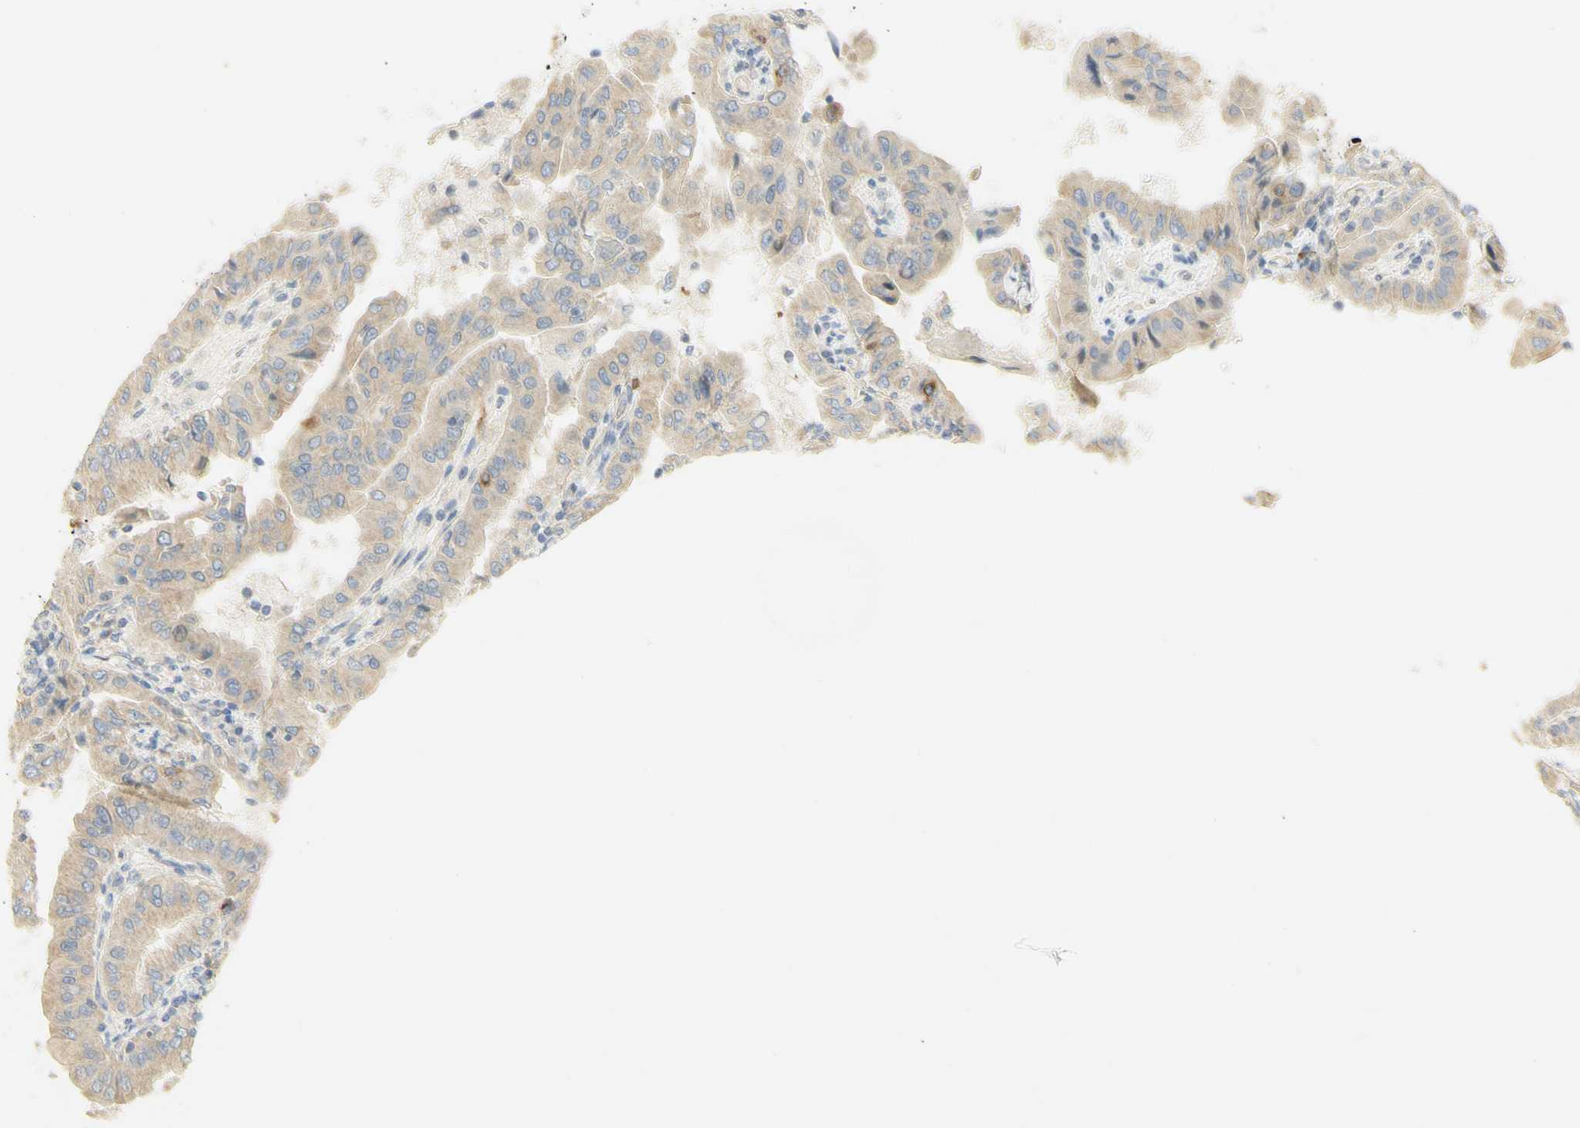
{"staining": {"intensity": "weak", "quantity": ">75%", "location": "cytoplasmic/membranous"}, "tissue": "thyroid cancer", "cell_type": "Tumor cells", "image_type": "cancer", "snomed": [{"axis": "morphology", "description": "Papillary adenocarcinoma, NOS"}, {"axis": "topography", "description": "Thyroid gland"}], "caption": "The micrograph exhibits staining of thyroid papillary adenocarcinoma, revealing weak cytoplasmic/membranous protein positivity (brown color) within tumor cells.", "gene": "KIF11", "patient": {"sex": "male", "age": 33}}